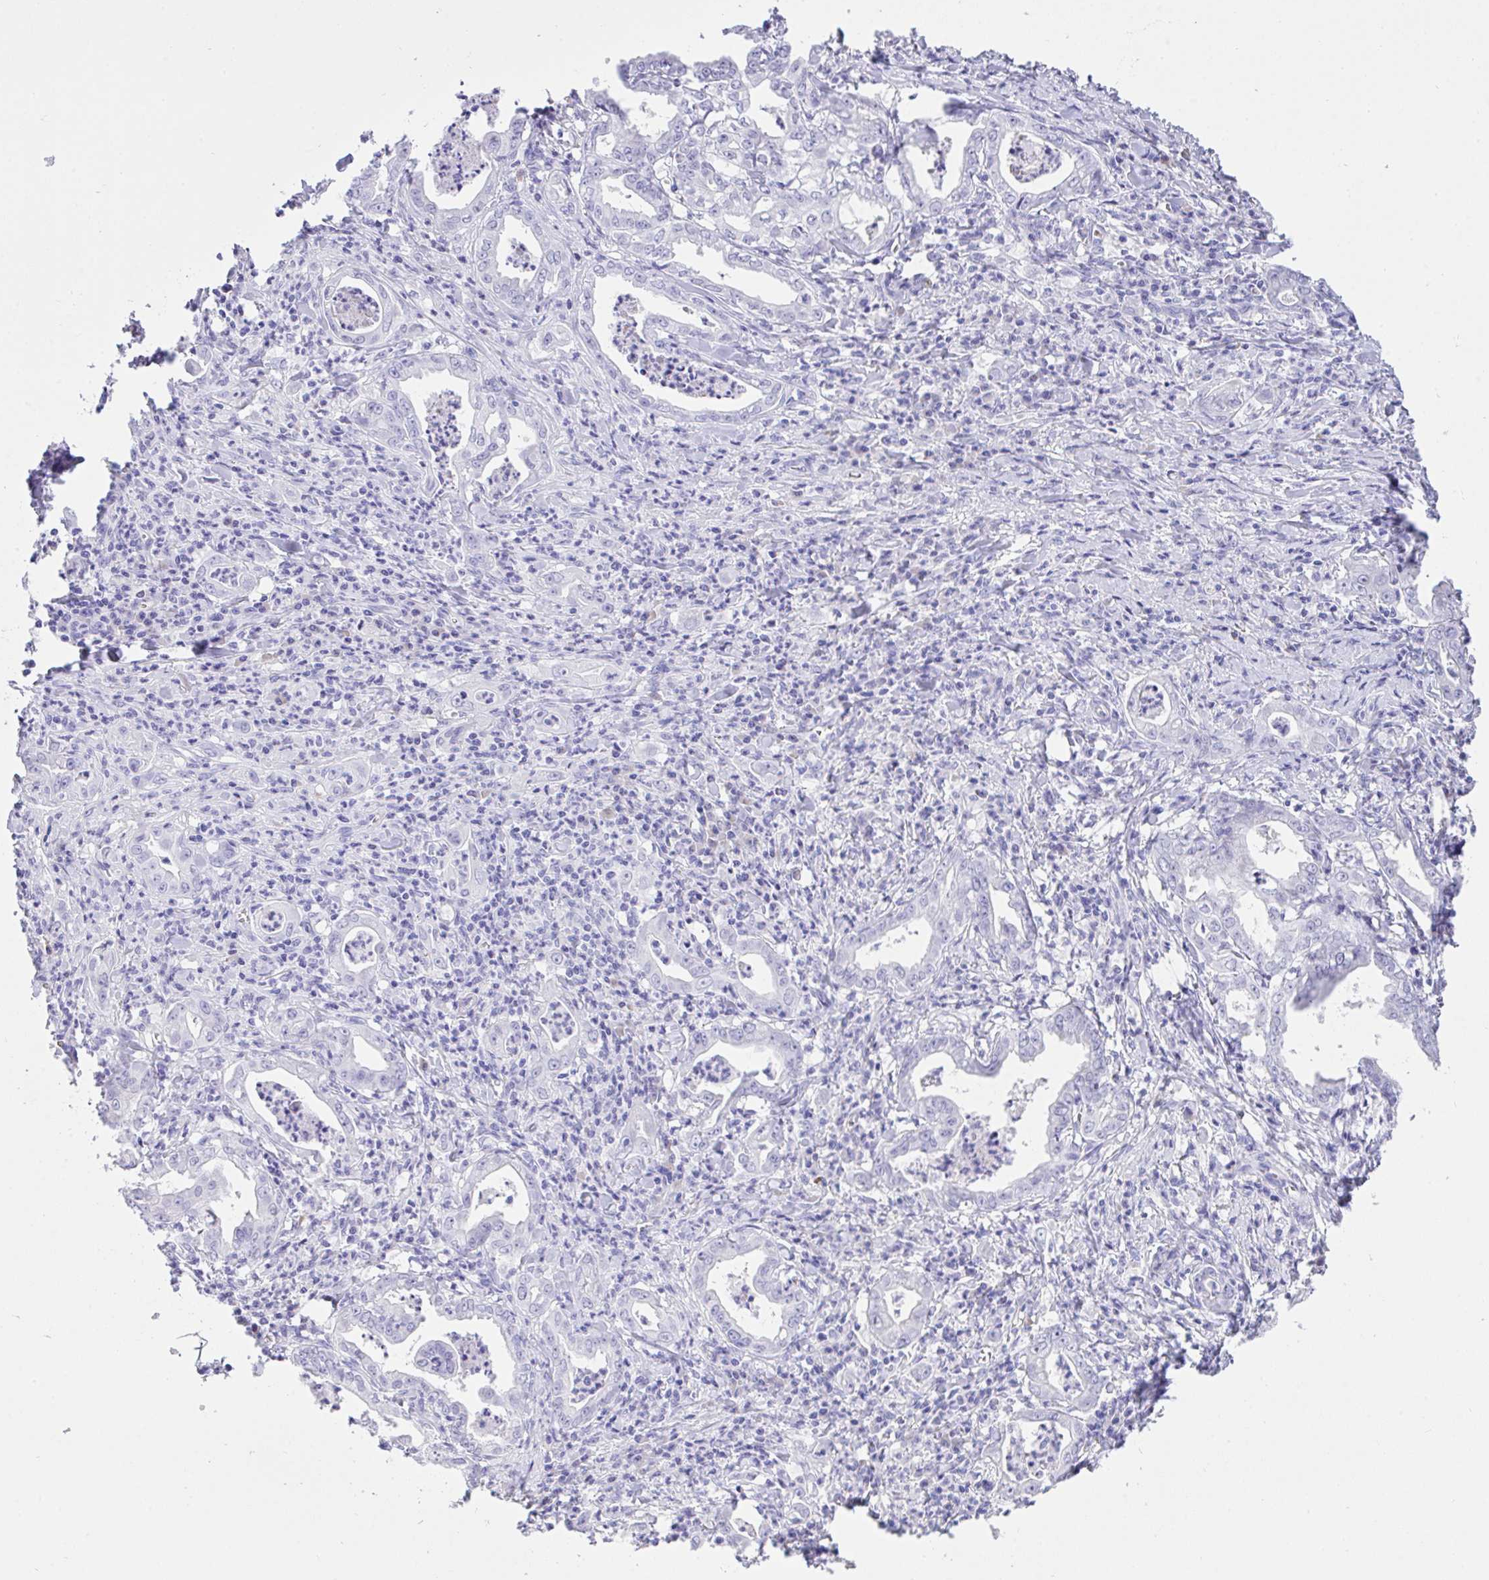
{"staining": {"intensity": "negative", "quantity": "none", "location": "none"}, "tissue": "stomach cancer", "cell_type": "Tumor cells", "image_type": "cancer", "snomed": [{"axis": "morphology", "description": "Adenocarcinoma, NOS"}, {"axis": "topography", "description": "Stomach, upper"}], "caption": "High magnification brightfield microscopy of adenocarcinoma (stomach) stained with DAB (brown) and counterstained with hematoxylin (blue): tumor cells show no significant expression. (Brightfield microscopy of DAB (3,3'-diaminobenzidine) immunohistochemistry at high magnification).", "gene": "AKR1D1", "patient": {"sex": "female", "age": 79}}